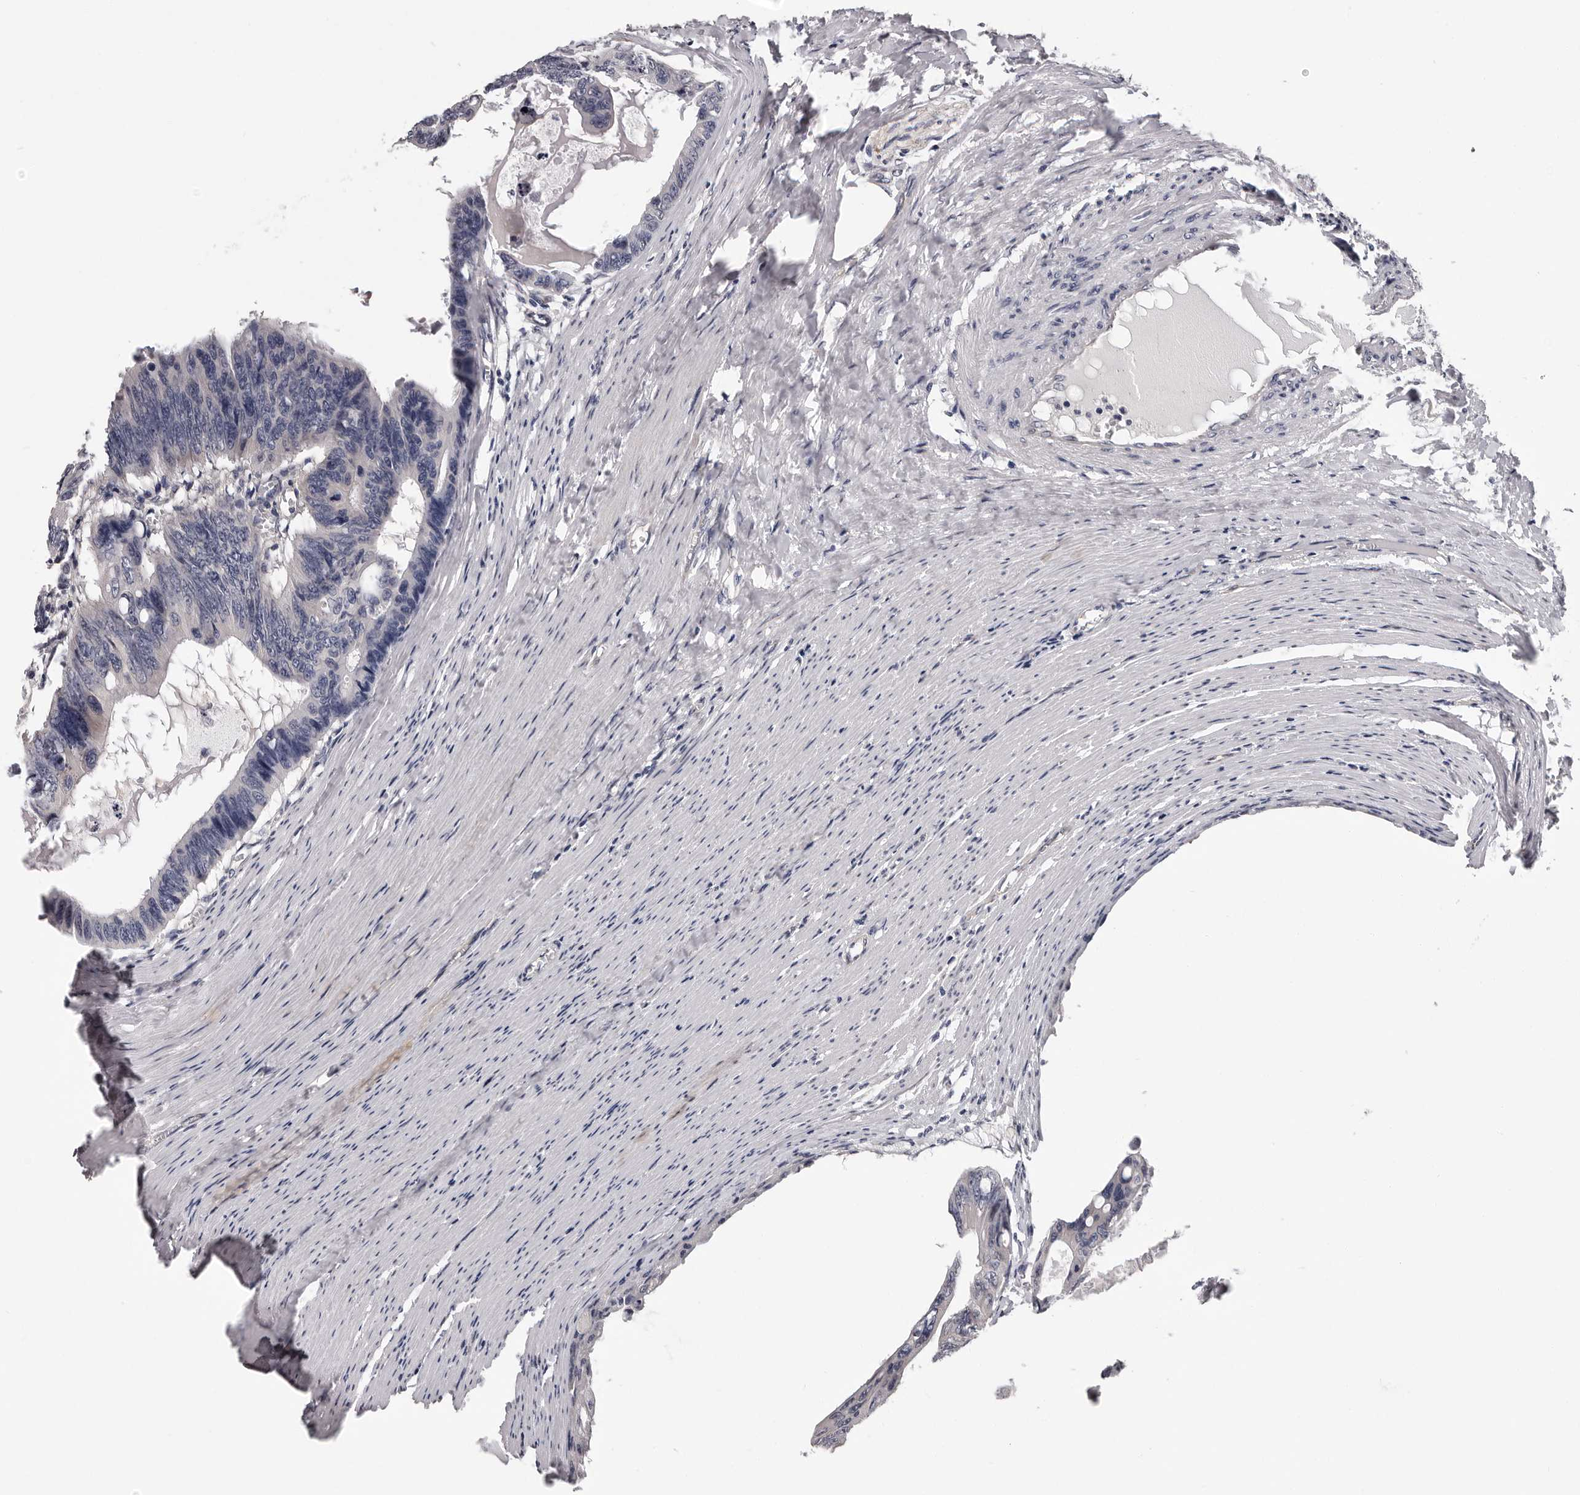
{"staining": {"intensity": "negative", "quantity": "none", "location": "none"}, "tissue": "colorectal cancer", "cell_type": "Tumor cells", "image_type": "cancer", "snomed": [{"axis": "morphology", "description": "Adenocarcinoma, NOS"}, {"axis": "topography", "description": "Colon"}], "caption": "Immunohistochemical staining of human colorectal adenocarcinoma displays no significant positivity in tumor cells.", "gene": "MED8", "patient": {"sex": "female", "age": 55}}